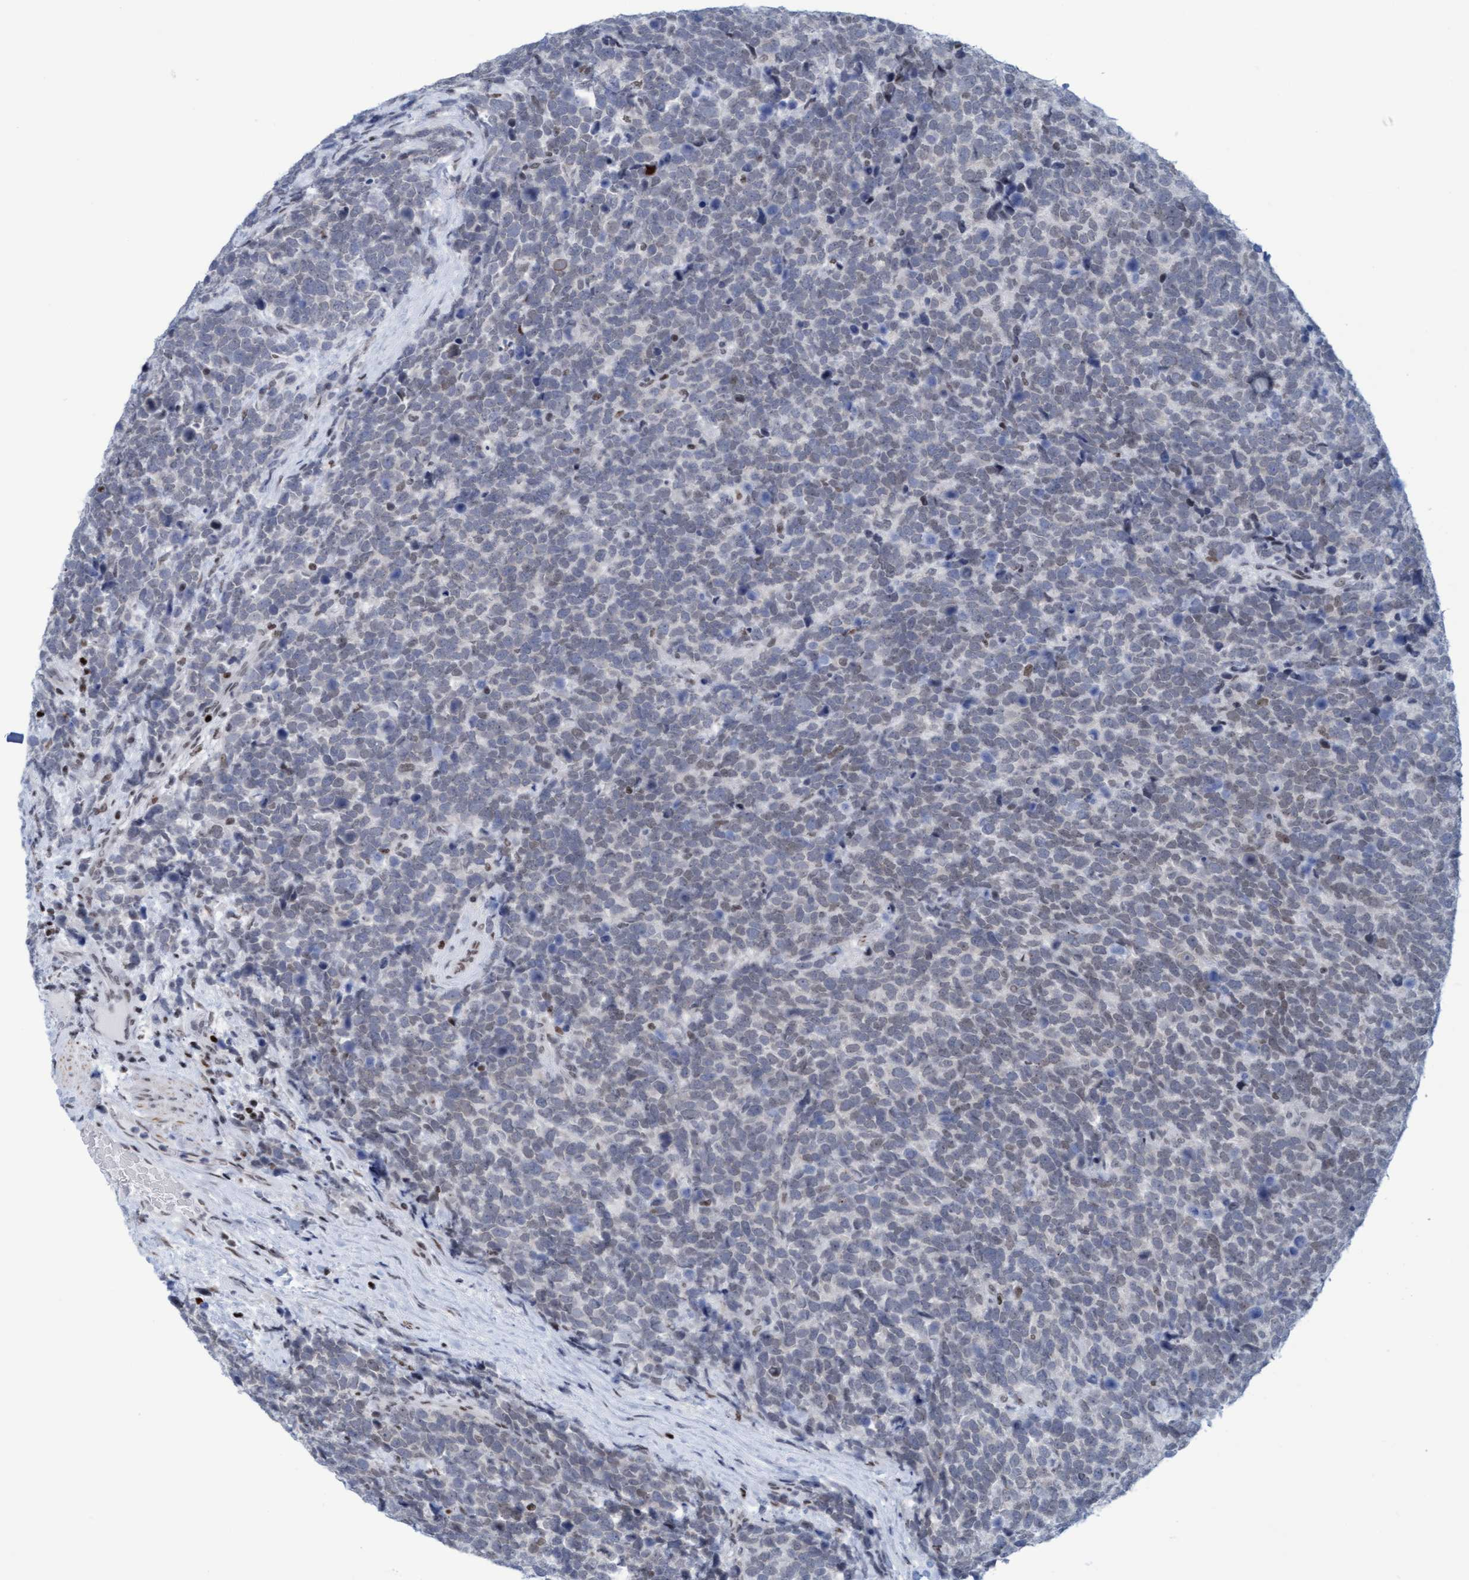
{"staining": {"intensity": "weak", "quantity": "<25%", "location": "nuclear"}, "tissue": "urothelial cancer", "cell_type": "Tumor cells", "image_type": "cancer", "snomed": [{"axis": "morphology", "description": "Urothelial carcinoma, High grade"}, {"axis": "topography", "description": "Urinary bladder"}], "caption": "DAB (3,3'-diaminobenzidine) immunohistochemical staining of human high-grade urothelial carcinoma shows no significant expression in tumor cells.", "gene": "GLRX2", "patient": {"sex": "female", "age": 82}}